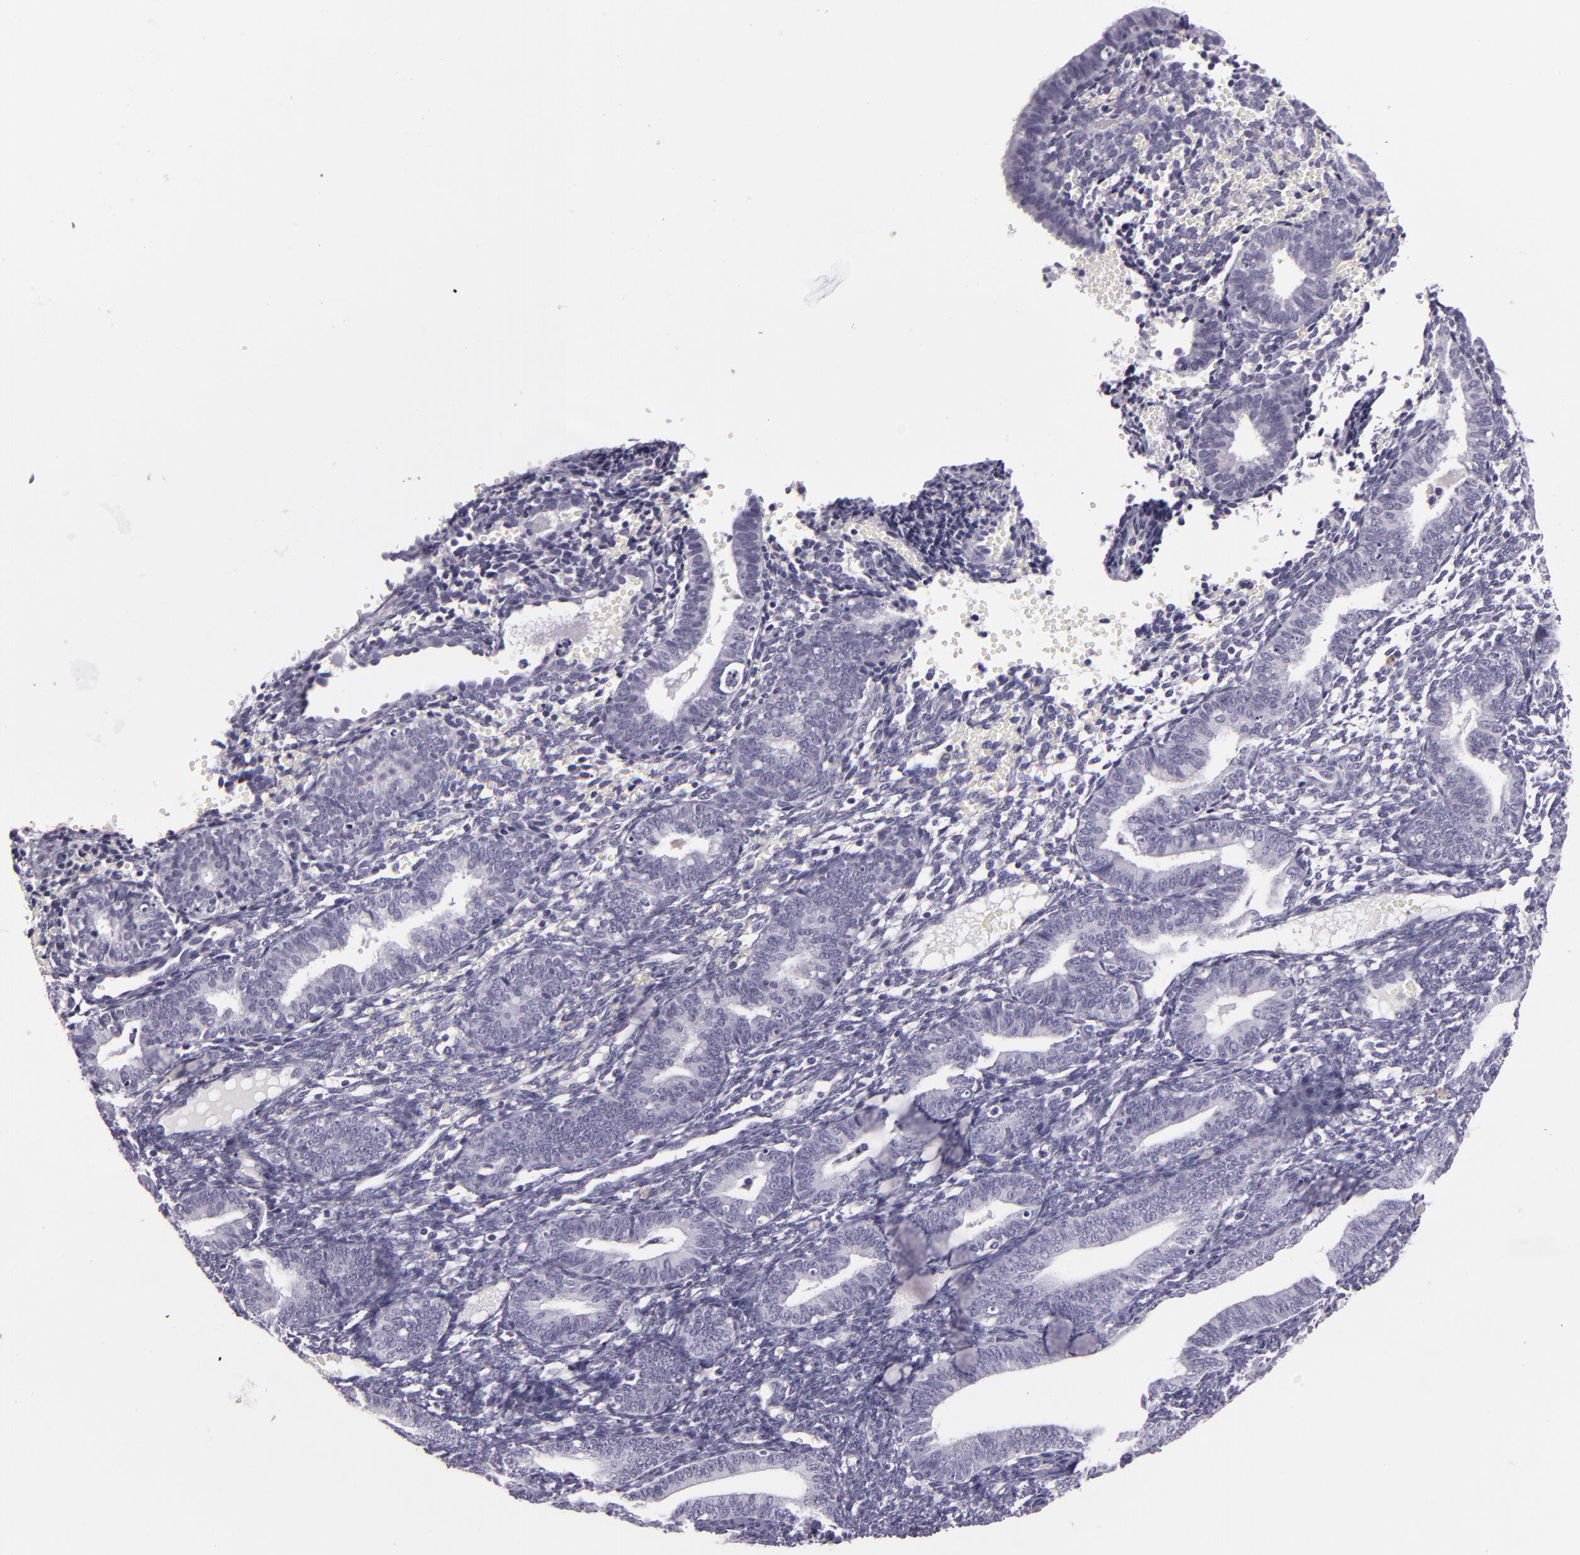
{"staining": {"intensity": "negative", "quantity": "none", "location": "none"}, "tissue": "endometrium", "cell_type": "Cells in endometrial stroma", "image_type": "normal", "snomed": [{"axis": "morphology", "description": "Normal tissue, NOS"}, {"axis": "topography", "description": "Endometrium"}], "caption": "Protein analysis of benign endometrium demonstrates no significant expression in cells in endometrial stroma.", "gene": "INA", "patient": {"sex": "female", "age": 61}}